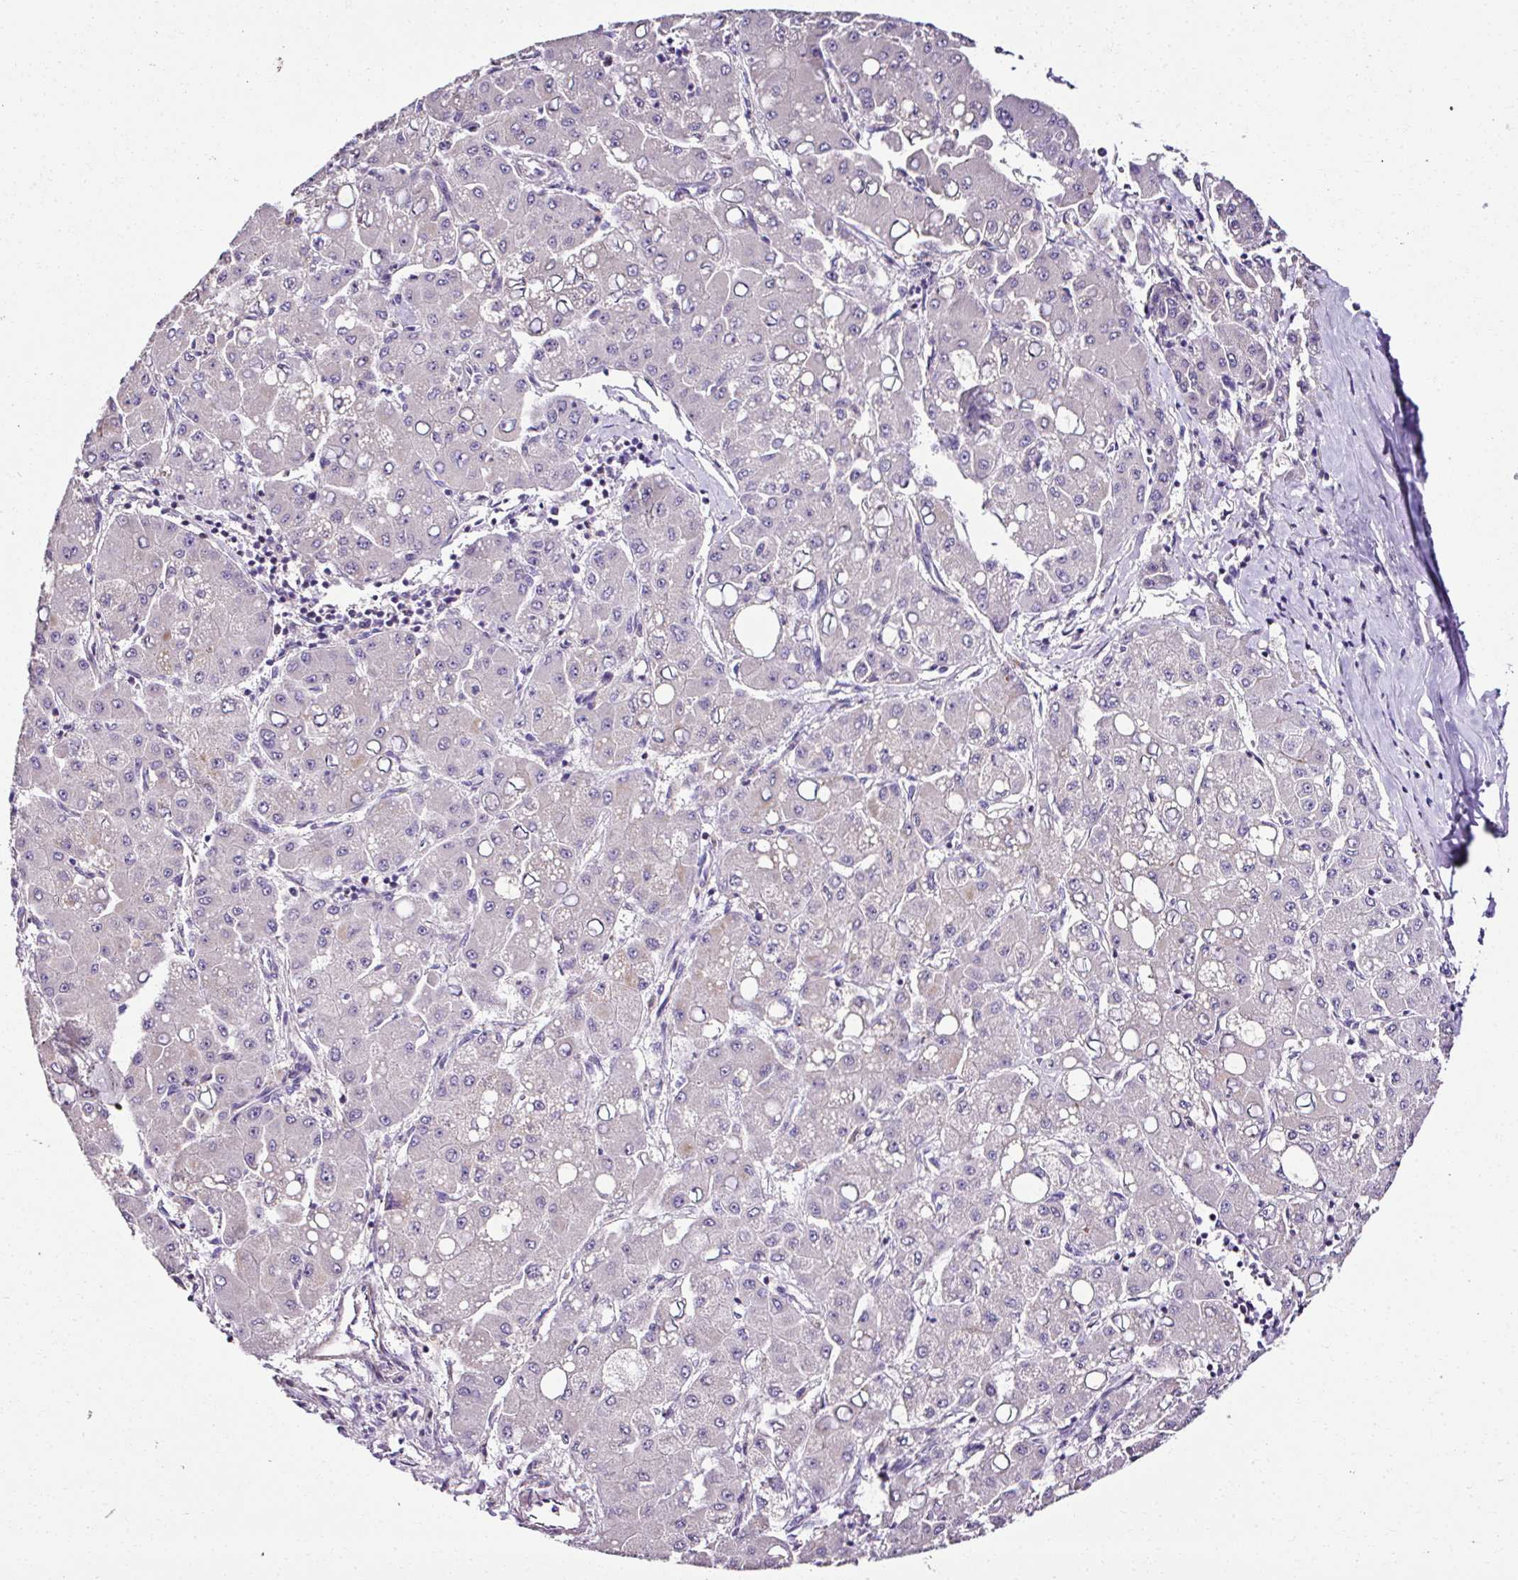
{"staining": {"intensity": "negative", "quantity": "none", "location": "none"}, "tissue": "liver cancer", "cell_type": "Tumor cells", "image_type": "cancer", "snomed": [{"axis": "morphology", "description": "Carcinoma, Hepatocellular, NOS"}, {"axis": "topography", "description": "Liver"}], "caption": "Tumor cells are negative for protein expression in human liver cancer (hepatocellular carcinoma).", "gene": "CCDC85C", "patient": {"sex": "male", "age": 40}}